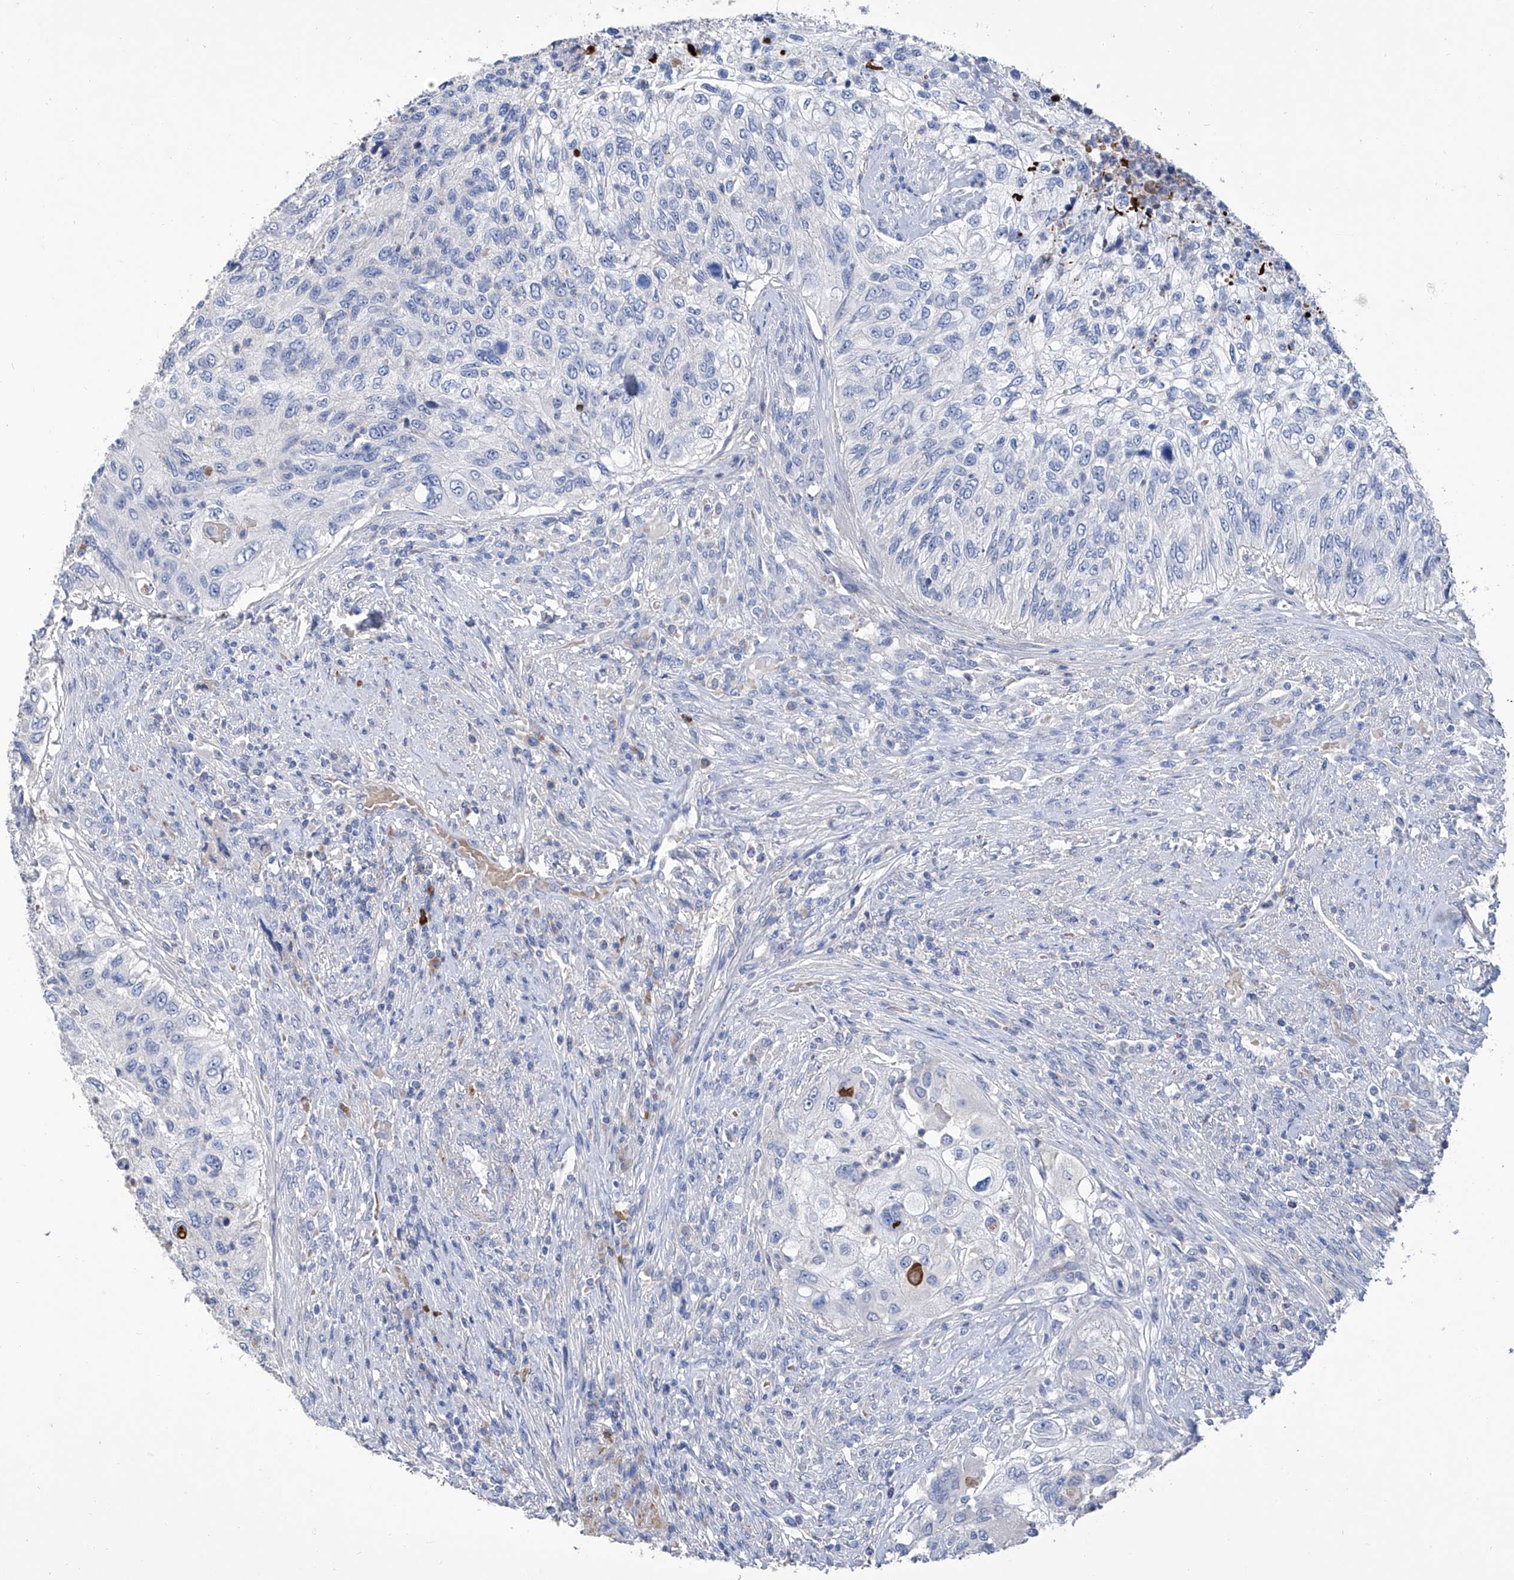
{"staining": {"intensity": "negative", "quantity": "none", "location": "none"}, "tissue": "urothelial cancer", "cell_type": "Tumor cells", "image_type": "cancer", "snomed": [{"axis": "morphology", "description": "Urothelial carcinoma, High grade"}, {"axis": "topography", "description": "Urinary bladder"}], "caption": "The micrograph displays no staining of tumor cells in urothelial cancer.", "gene": "GPT", "patient": {"sex": "female", "age": 60}}